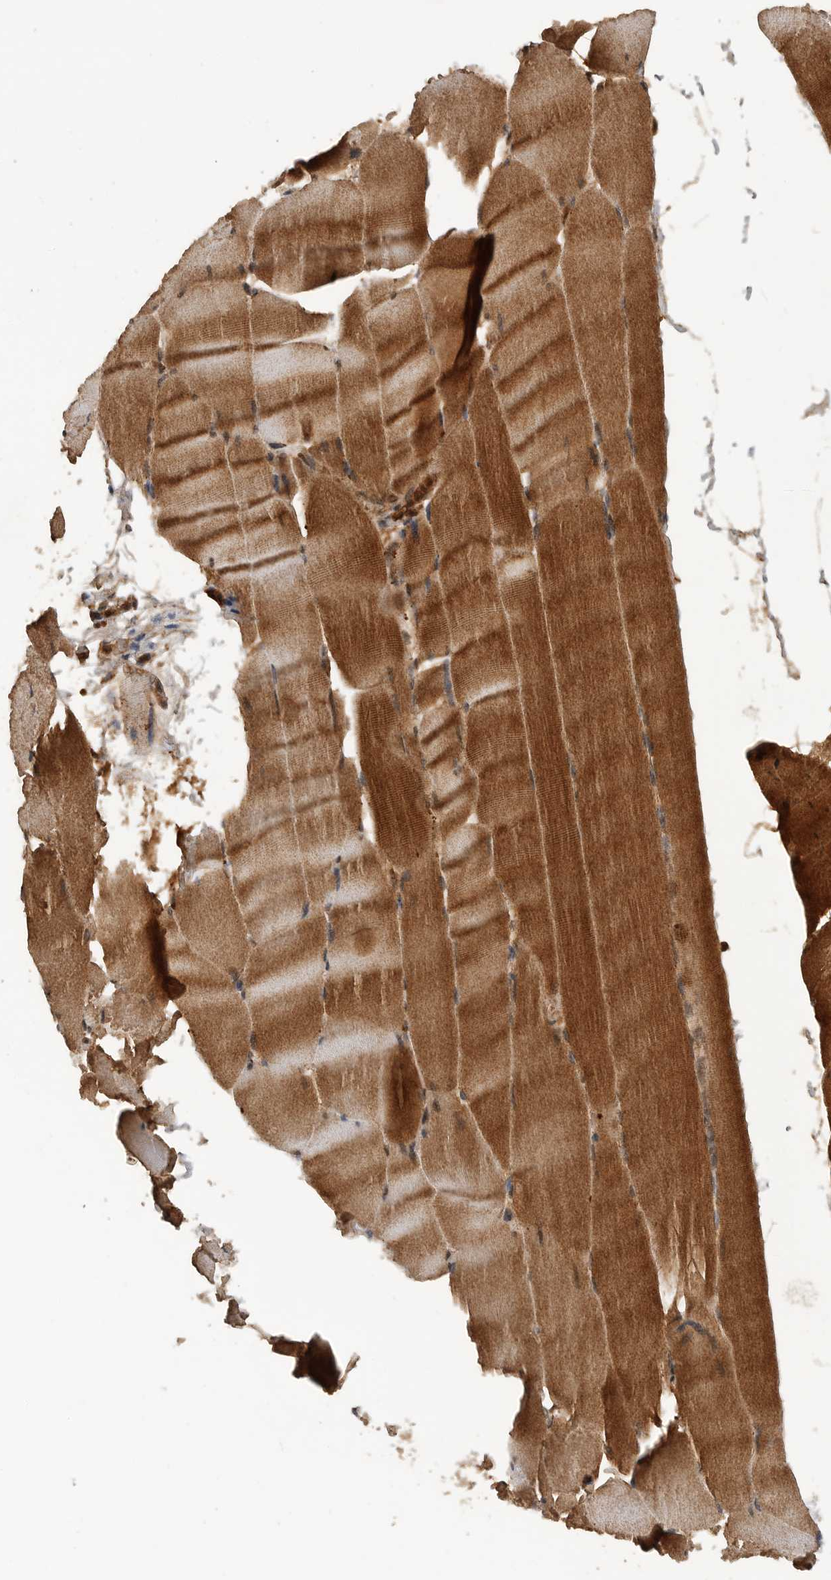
{"staining": {"intensity": "strong", "quantity": ">75%", "location": "cytoplasmic/membranous"}, "tissue": "skeletal muscle", "cell_type": "Myocytes", "image_type": "normal", "snomed": [{"axis": "morphology", "description": "Normal tissue, NOS"}, {"axis": "topography", "description": "Skeletal muscle"}], "caption": "Skeletal muscle stained with immunohistochemistry reveals strong cytoplasmic/membranous expression in about >75% of myocytes.", "gene": "PRDX4", "patient": {"sex": "male", "age": 62}}